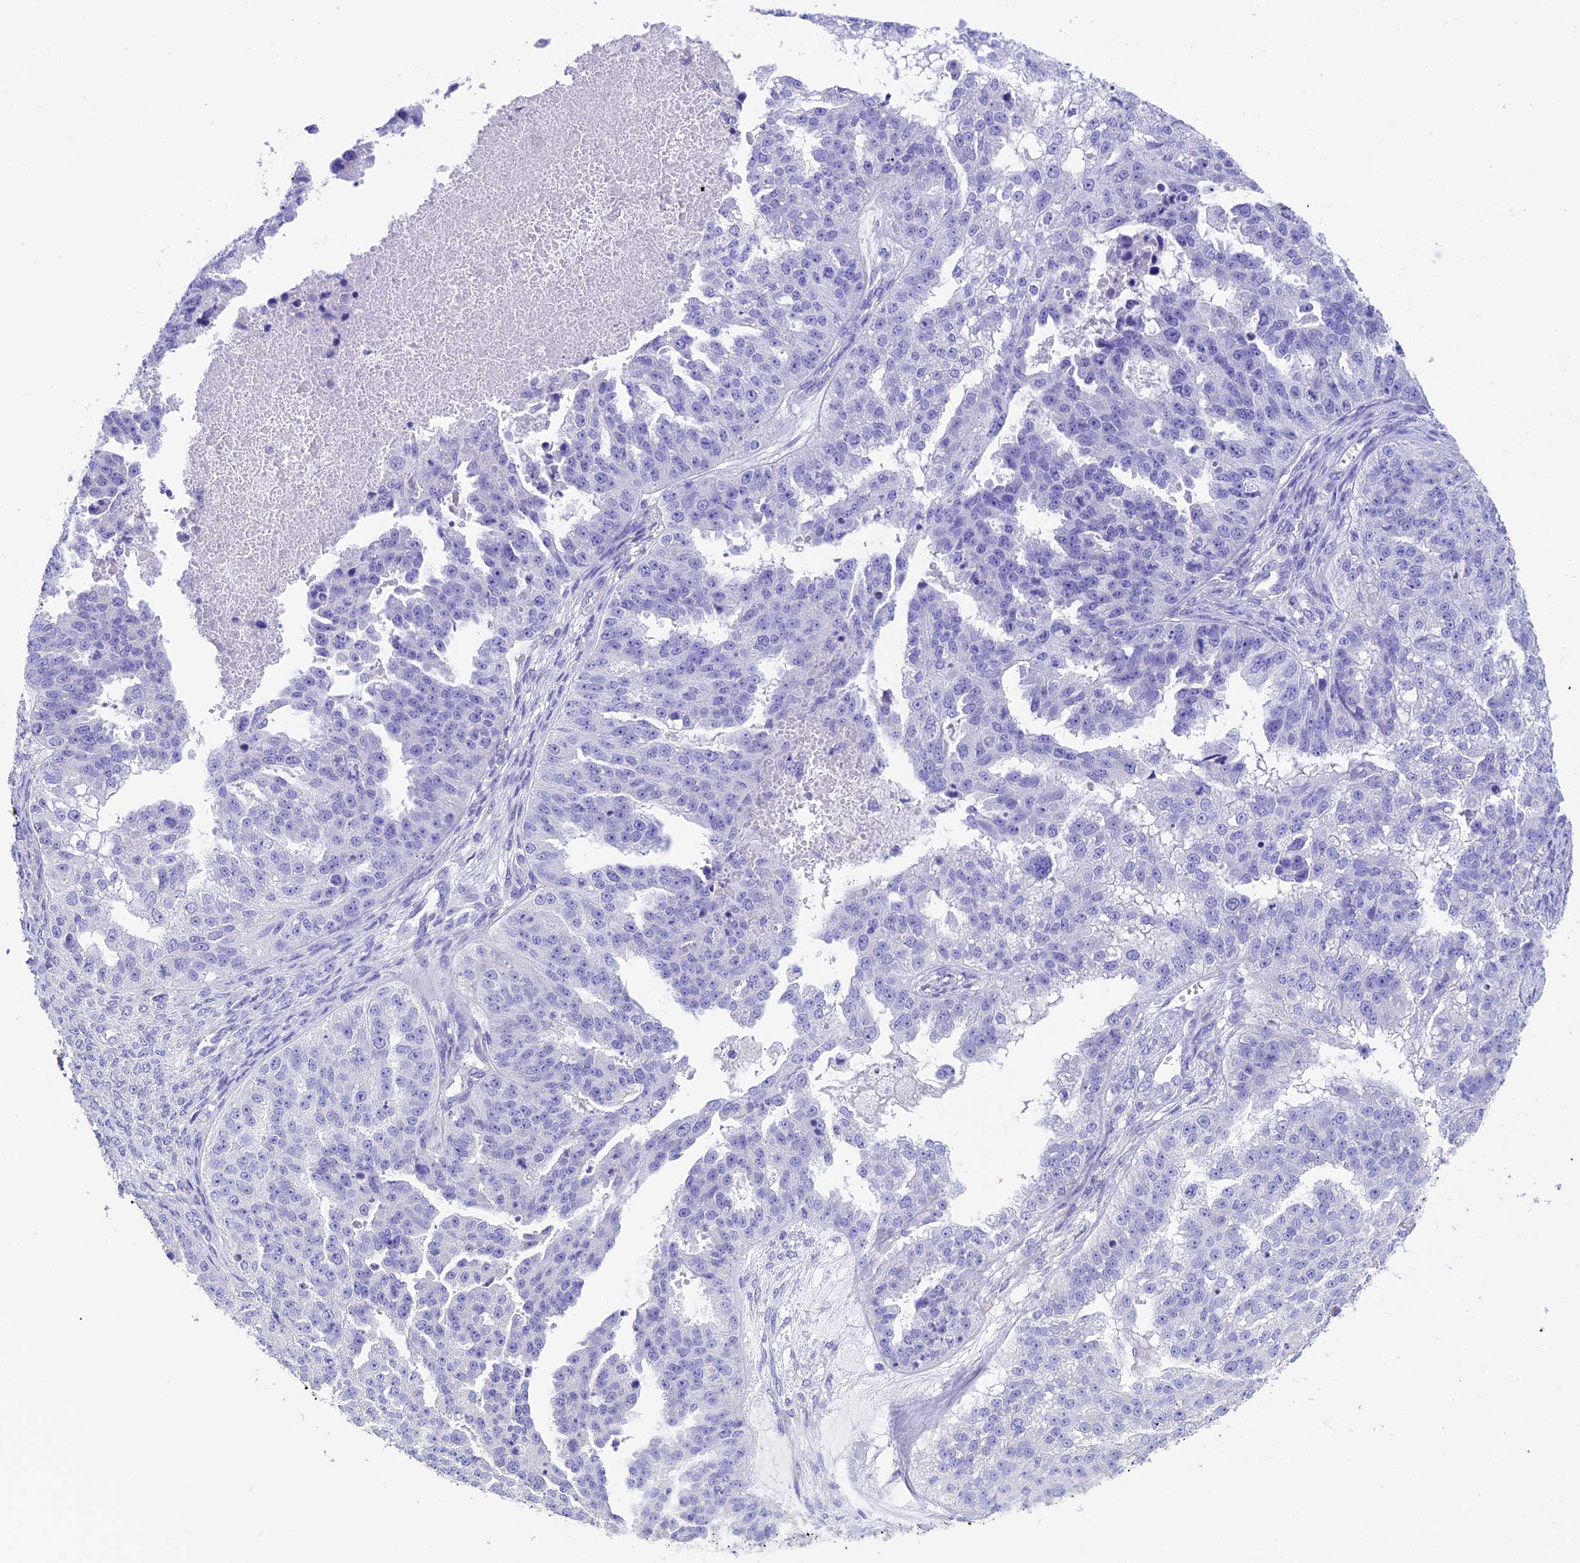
{"staining": {"intensity": "negative", "quantity": "none", "location": "none"}, "tissue": "ovarian cancer", "cell_type": "Tumor cells", "image_type": "cancer", "snomed": [{"axis": "morphology", "description": "Cystadenocarcinoma, serous, NOS"}, {"axis": "topography", "description": "Ovary"}], "caption": "High magnification brightfield microscopy of ovarian serous cystadenocarcinoma stained with DAB (brown) and counterstained with hematoxylin (blue): tumor cells show no significant positivity.", "gene": "ADH7", "patient": {"sex": "female", "age": 58}}